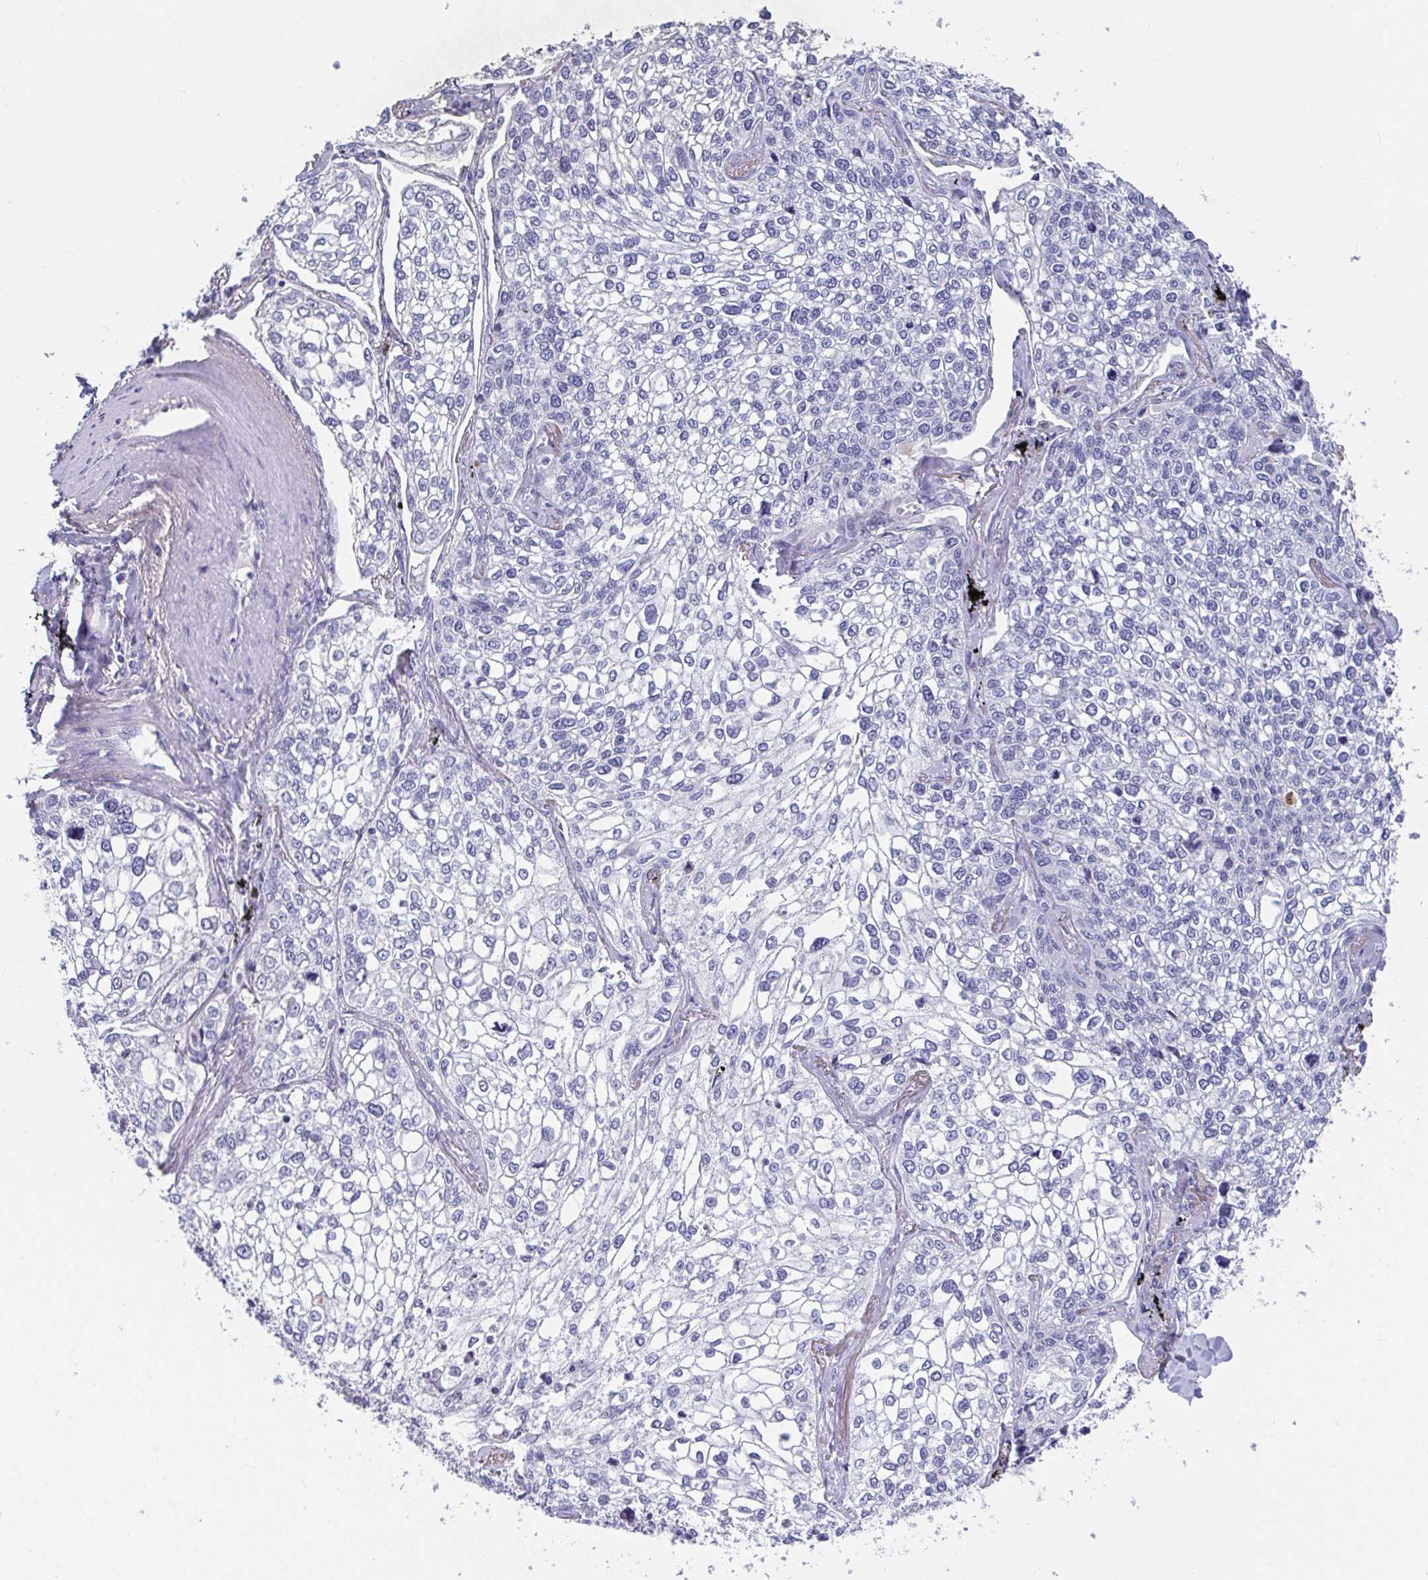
{"staining": {"intensity": "negative", "quantity": "none", "location": "none"}, "tissue": "lung cancer", "cell_type": "Tumor cells", "image_type": "cancer", "snomed": [{"axis": "morphology", "description": "Squamous cell carcinoma, NOS"}, {"axis": "topography", "description": "Lung"}], "caption": "DAB (3,3'-diaminobenzidine) immunohistochemical staining of squamous cell carcinoma (lung) displays no significant positivity in tumor cells. (DAB (3,3'-diaminobenzidine) immunohistochemistry (IHC) visualized using brightfield microscopy, high magnification).", "gene": "ZNF561", "patient": {"sex": "male", "age": 74}}